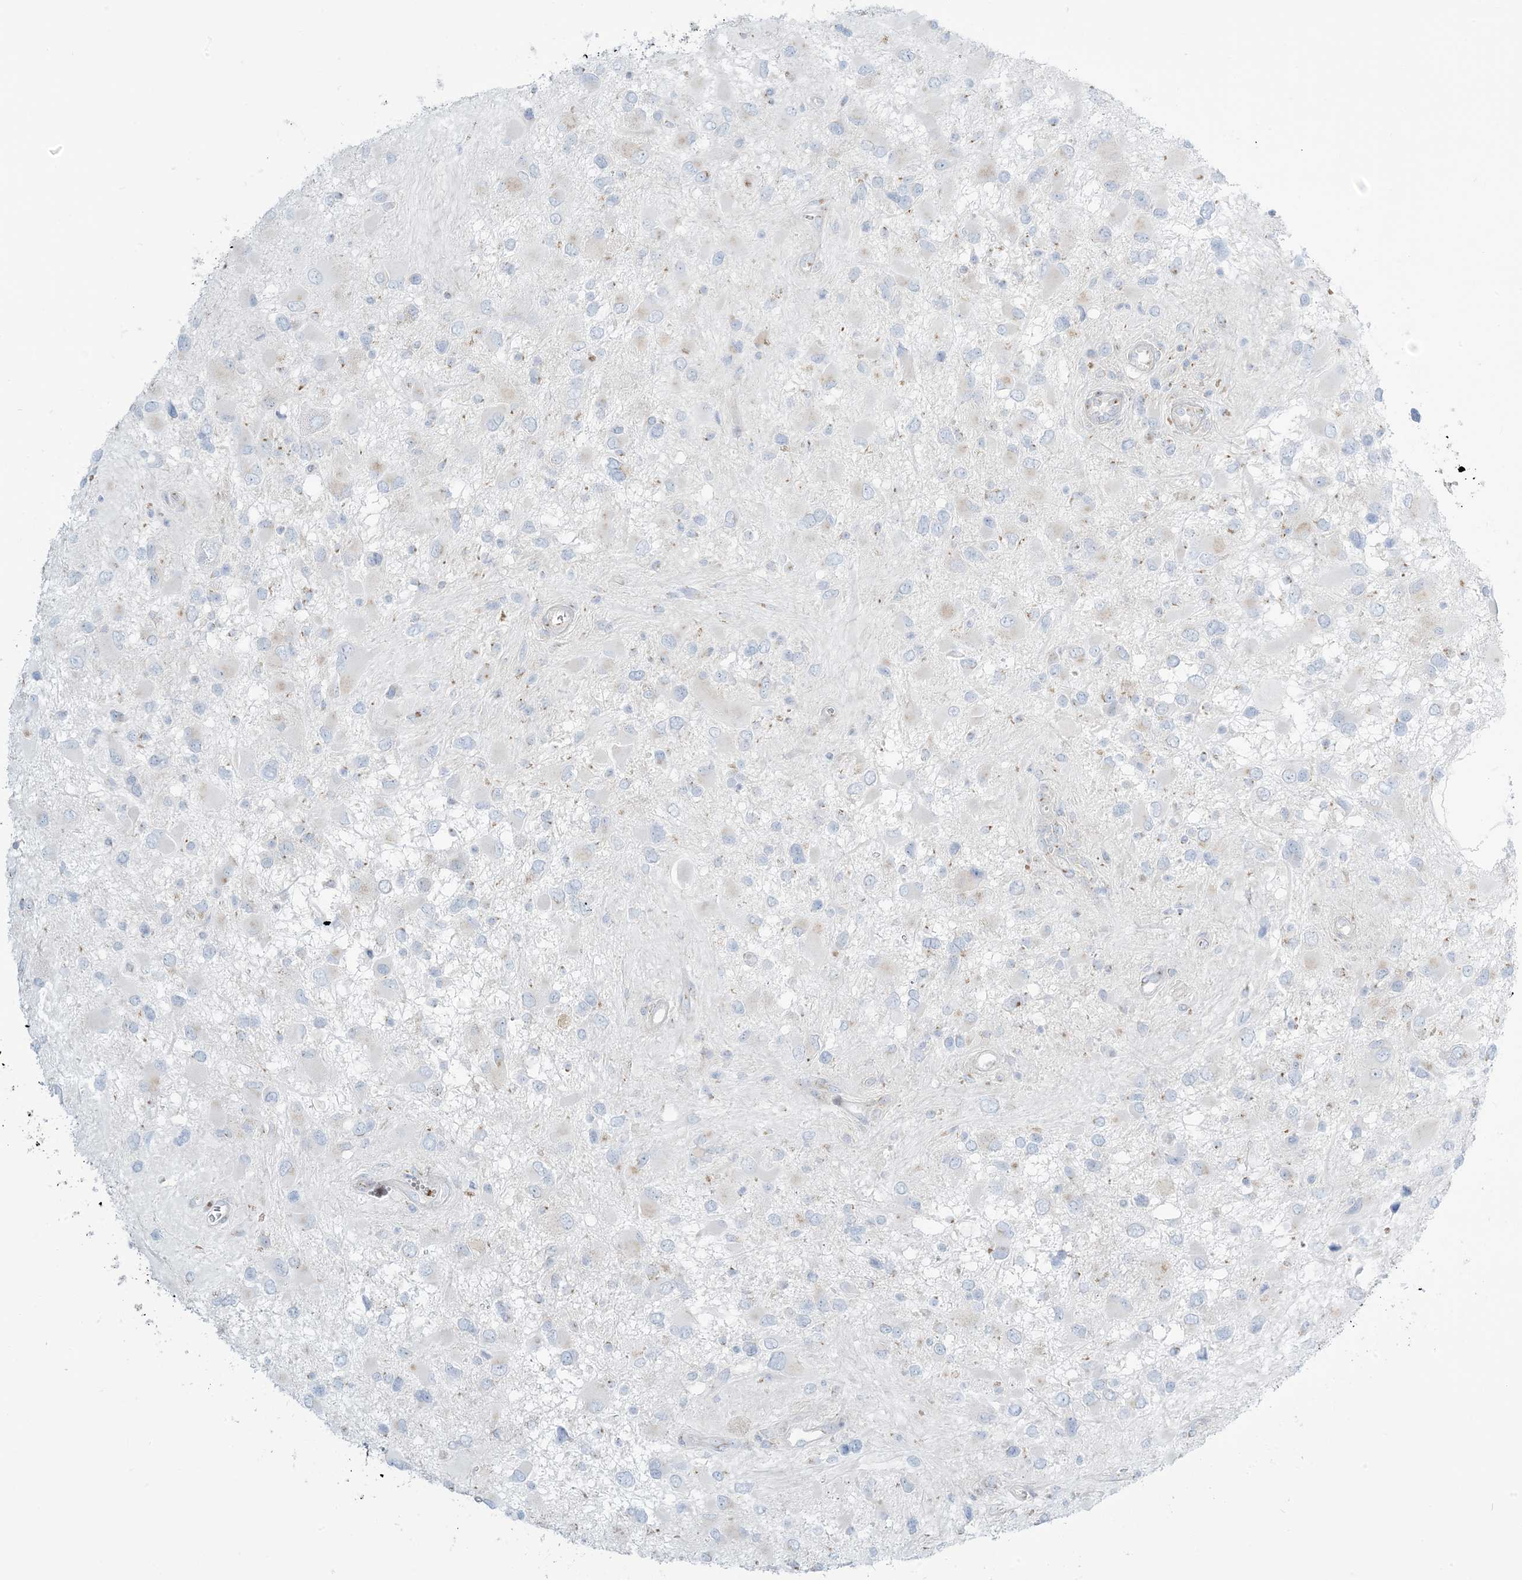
{"staining": {"intensity": "negative", "quantity": "none", "location": "none"}, "tissue": "glioma", "cell_type": "Tumor cells", "image_type": "cancer", "snomed": [{"axis": "morphology", "description": "Glioma, malignant, High grade"}, {"axis": "topography", "description": "Brain"}], "caption": "There is no significant expression in tumor cells of glioma. (IHC, brightfield microscopy, high magnification).", "gene": "AFTPH", "patient": {"sex": "male", "age": 53}}